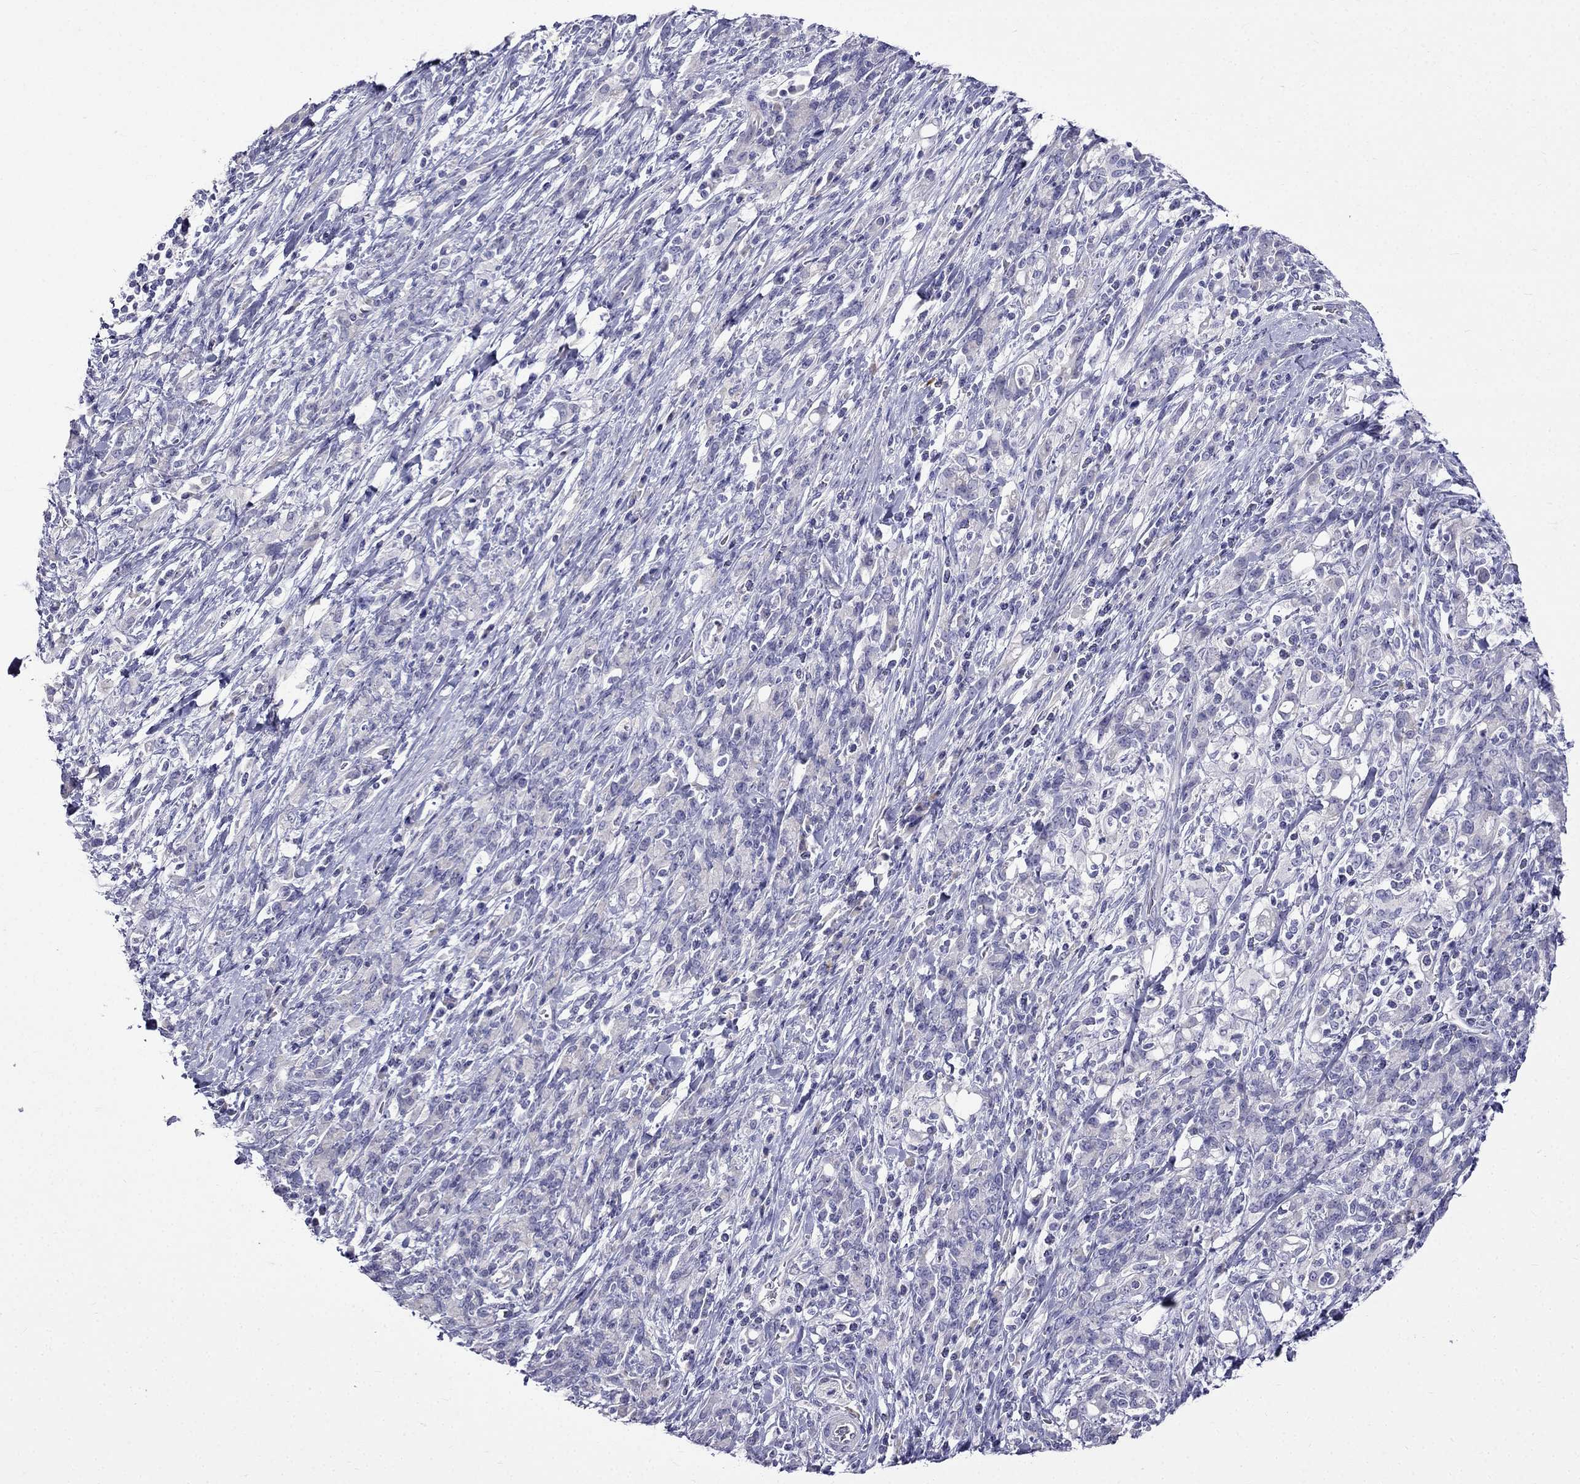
{"staining": {"intensity": "negative", "quantity": "none", "location": "none"}, "tissue": "stomach cancer", "cell_type": "Tumor cells", "image_type": "cancer", "snomed": [{"axis": "morphology", "description": "Adenocarcinoma, NOS"}, {"axis": "topography", "description": "Stomach"}], "caption": "High power microscopy micrograph of an immunohistochemistry histopathology image of stomach adenocarcinoma, revealing no significant staining in tumor cells.", "gene": "PATE1", "patient": {"sex": "female", "age": 57}}